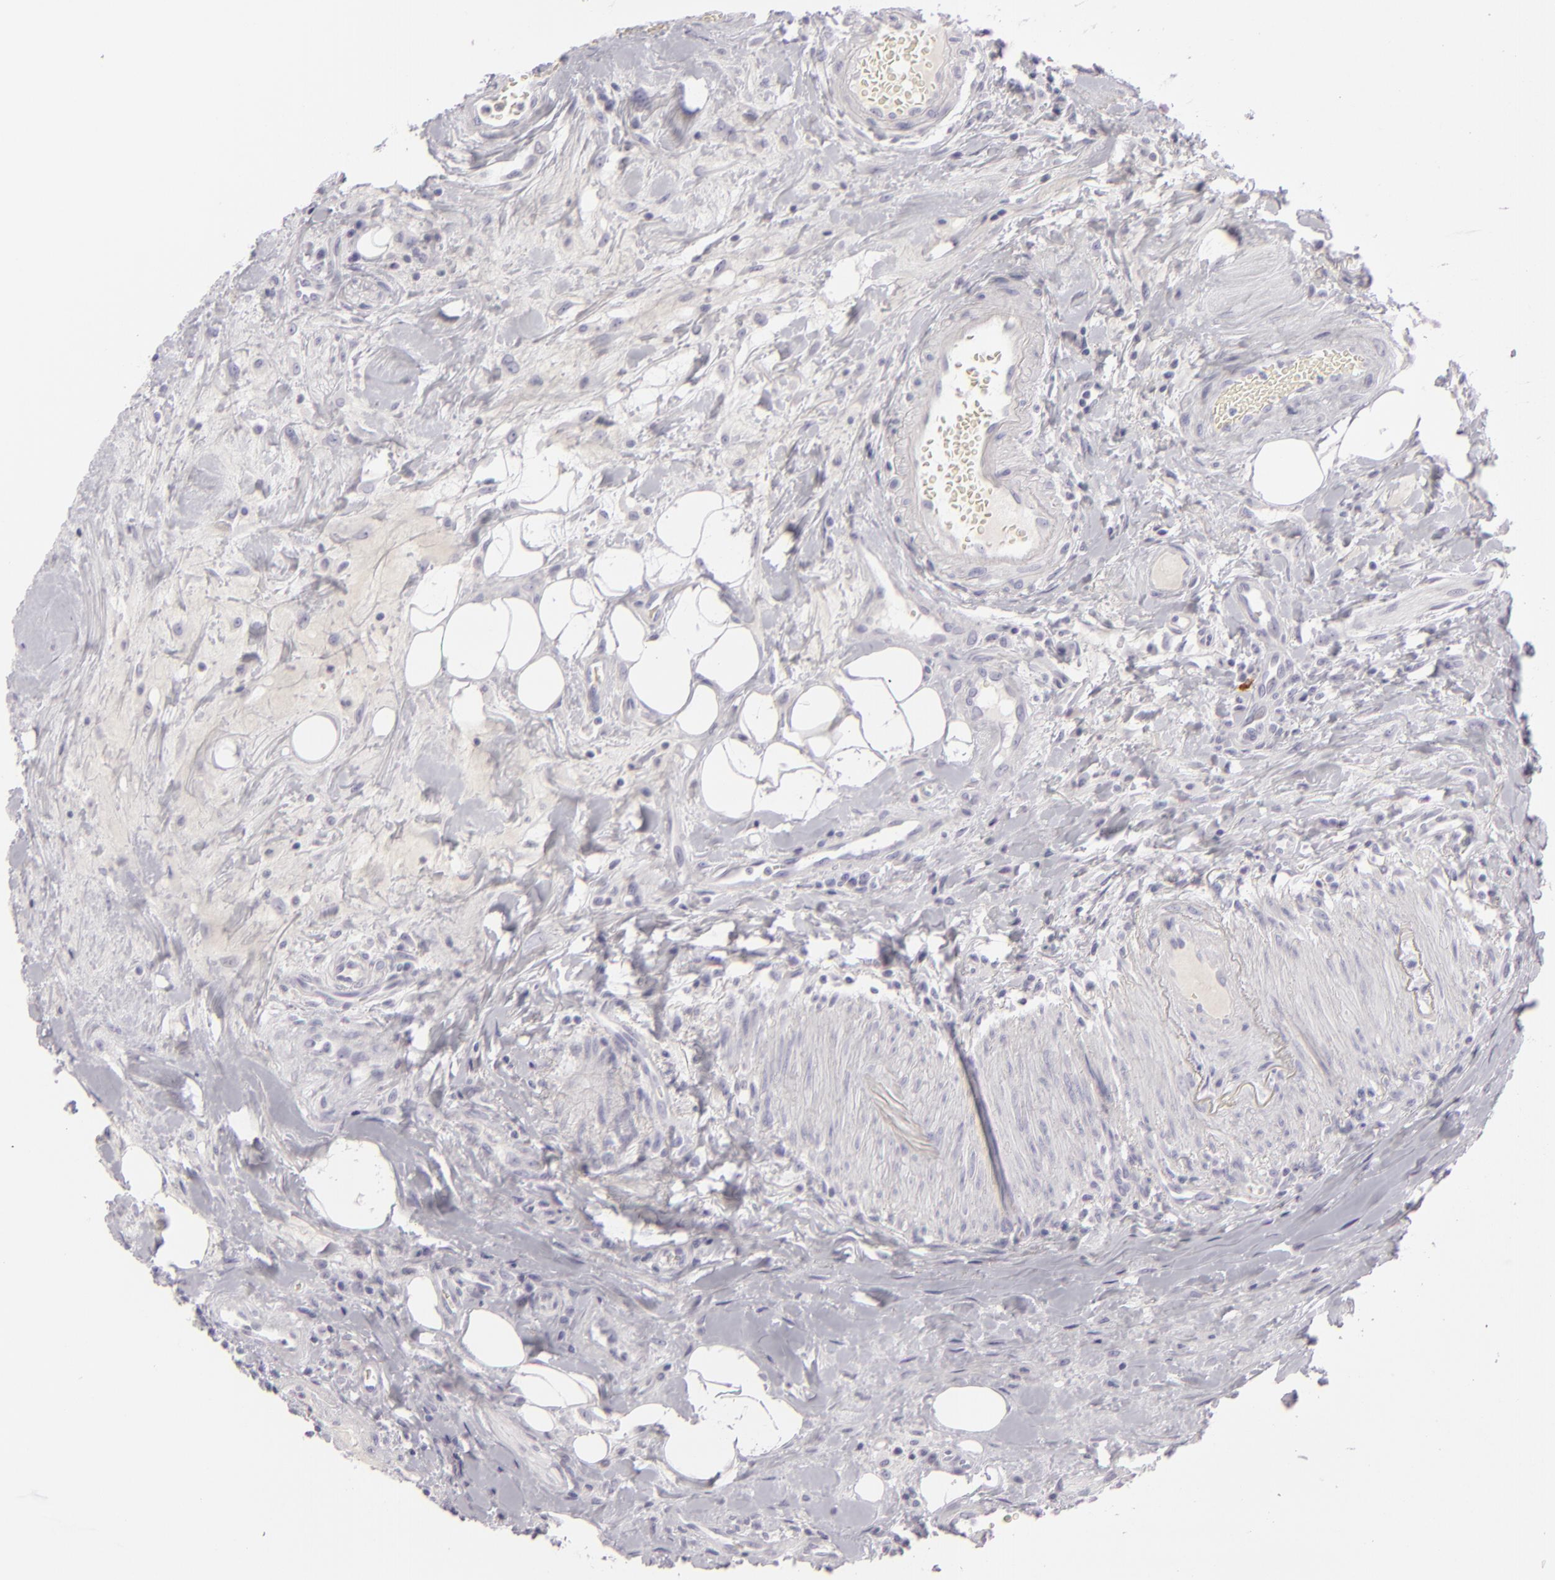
{"staining": {"intensity": "negative", "quantity": "none", "location": "none"}, "tissue": "colorectal cancer", "cell_type": "Tumor cells", "image_type": "cancer", "snomed": [{"axis": "morphology", "description": "Adenocarcinoma, NOS"}, {"axis": "topography", "description": "Colon"}], "caption": "A high-resolution image shows immunohistochemistry staining of adenocarcinoma (colorectal), which shows no significant staining in tumor cells.", "gene": "CDX2", "patient": {"sex": "male", "age": 54}}